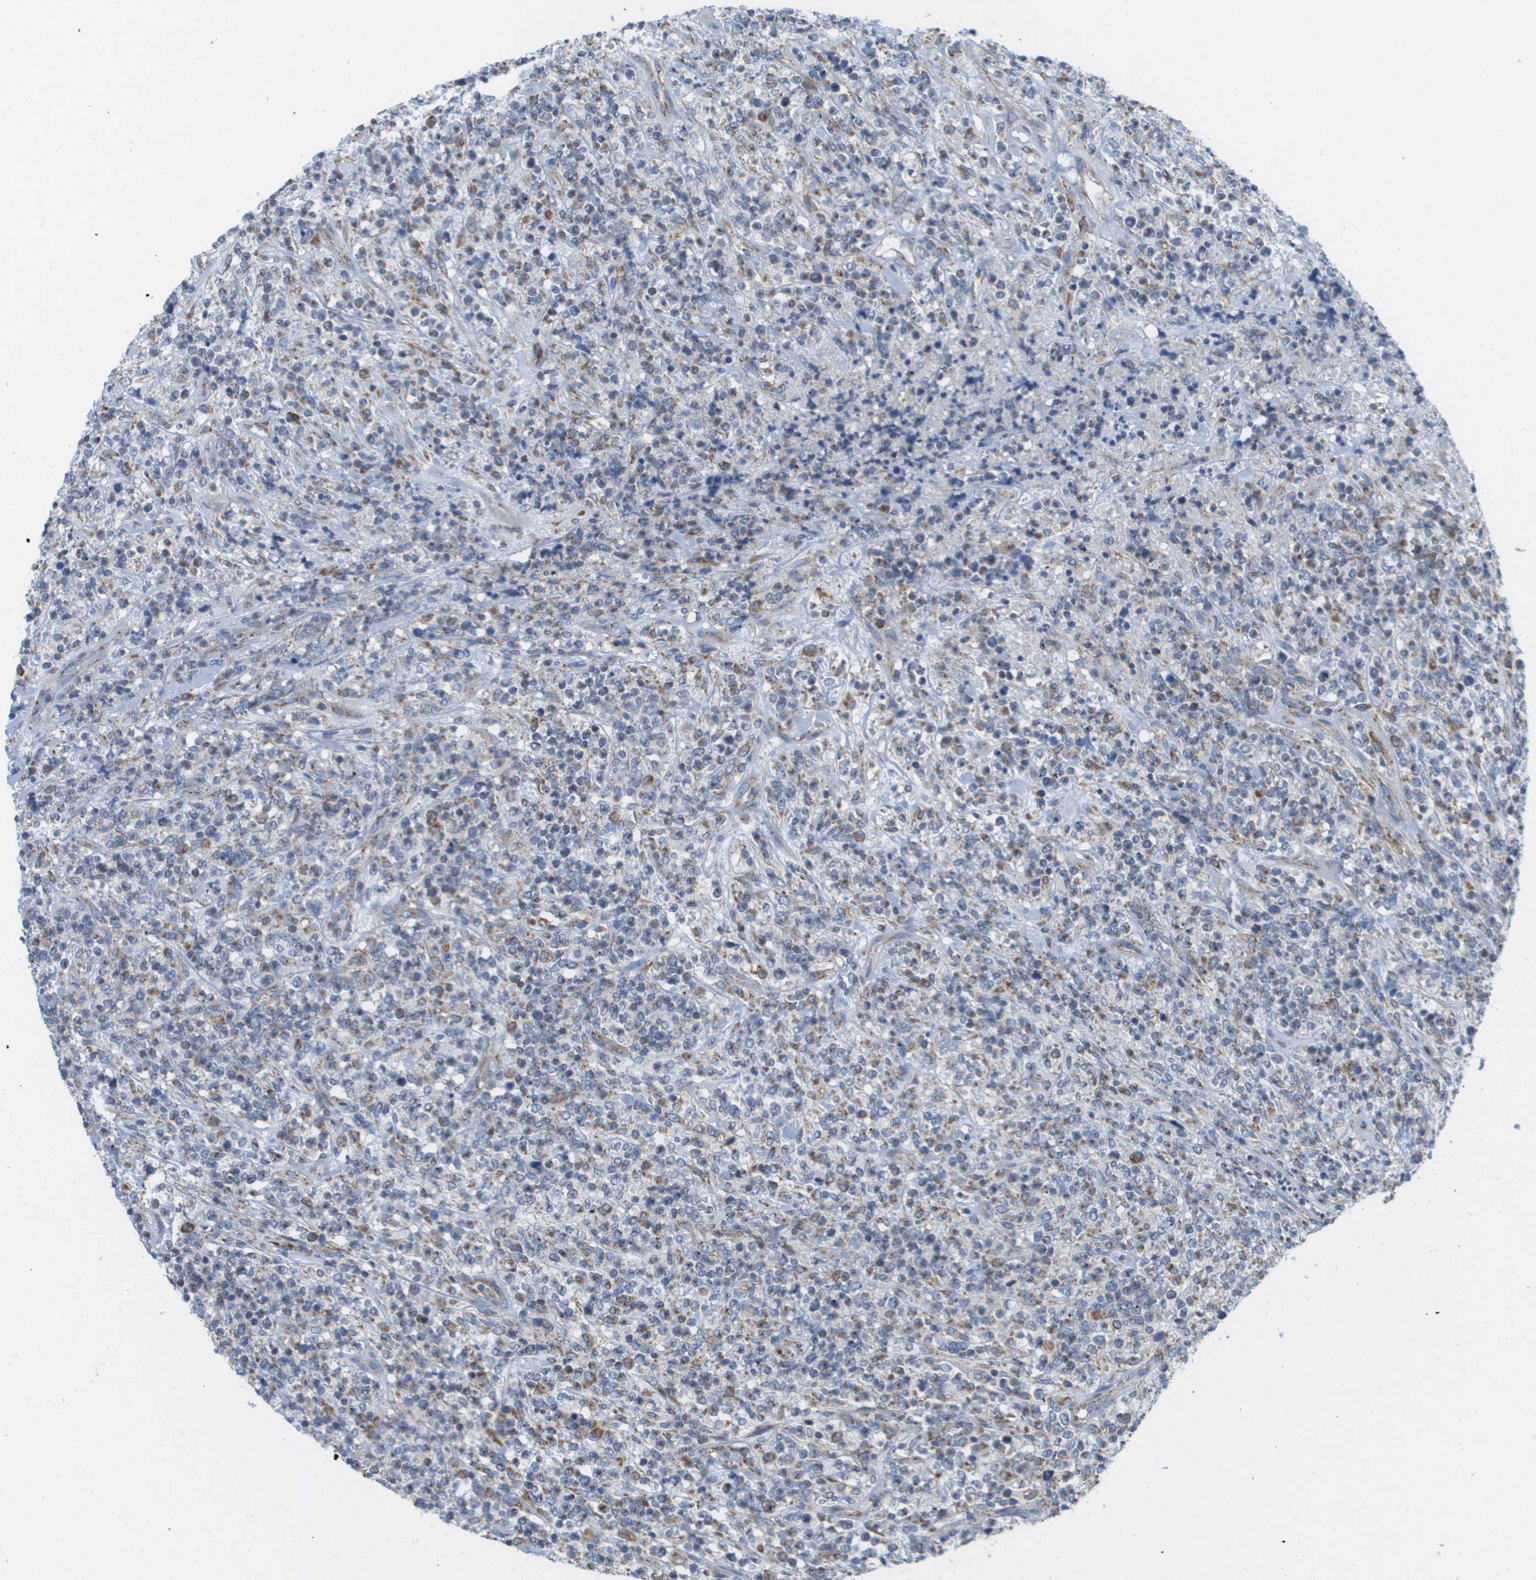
{"staining": {"intensity": "moderate", "quantity": "<25%", "location": "cytoplasmic/membranous"}, "tissue": "lymphoma", "cell_type": "Tumor cells", "image_type": "cancer", "snomed": [{"axis": "morphology", "description": "Malignant lymphoma, non-Hodgkin's type, High grade"}, {"axis": "topography", "description": "Soft tissue"}], "caption": "Malignant lymphoma, non-Hodgkin's type (high-grade) tissue demonstrates moderate cytoplasmic/membranous positivity in about <25% of tumor cells", "gene": "FIS1", "patient": {"sex": "male", "age": 18}}